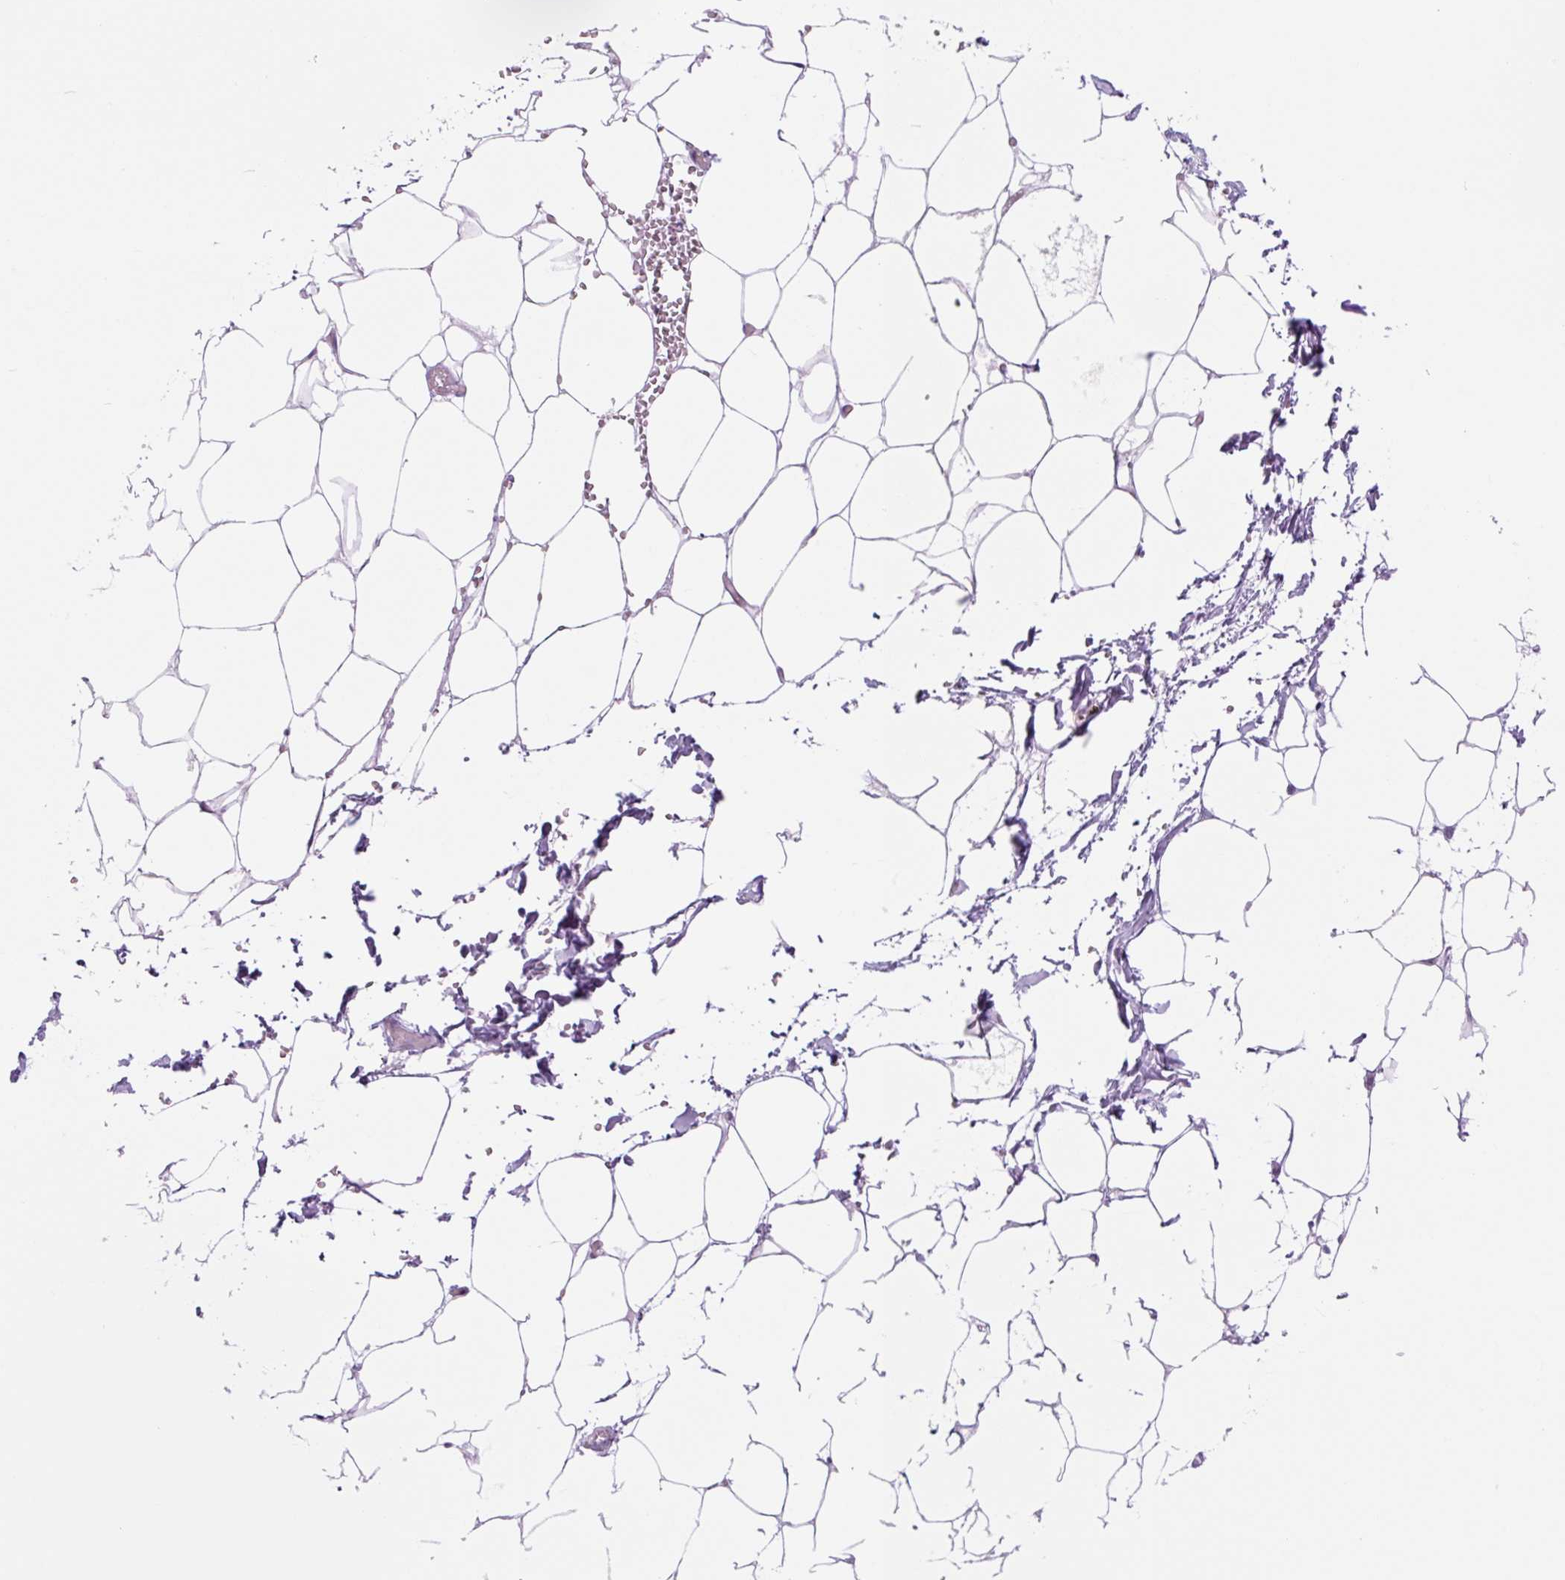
{"staining": {"intensity": "negative", "quantity": "none", "location": "none"}, "tissue": "adipose tissue", "cell_type": "Adipocytes", "image_type": "normal", "snomed": [{"axis": "morphology", "description": "Normal tissue, NOS"}, {"axis": "topography", "description": "Adipose tissue"}, {"axis": "topography", "description": "Vascular tissue"}, {"axis": "topography", "description": "Rectum"}, {"axis": "topography", "description": "Peripheral nerve tissue"}], "caption": "High magnification brightfield microscopy of unremarkable adipose tissue stained with DAB (brown) and counterstained with hematoxylin (blue): adipocytes show no significant staining. (Immunohistochemistry (ihc), brightfield microscopy, high magnification).", "gene": "RRS1", "patient": {"sex": "female", "age": 69}}